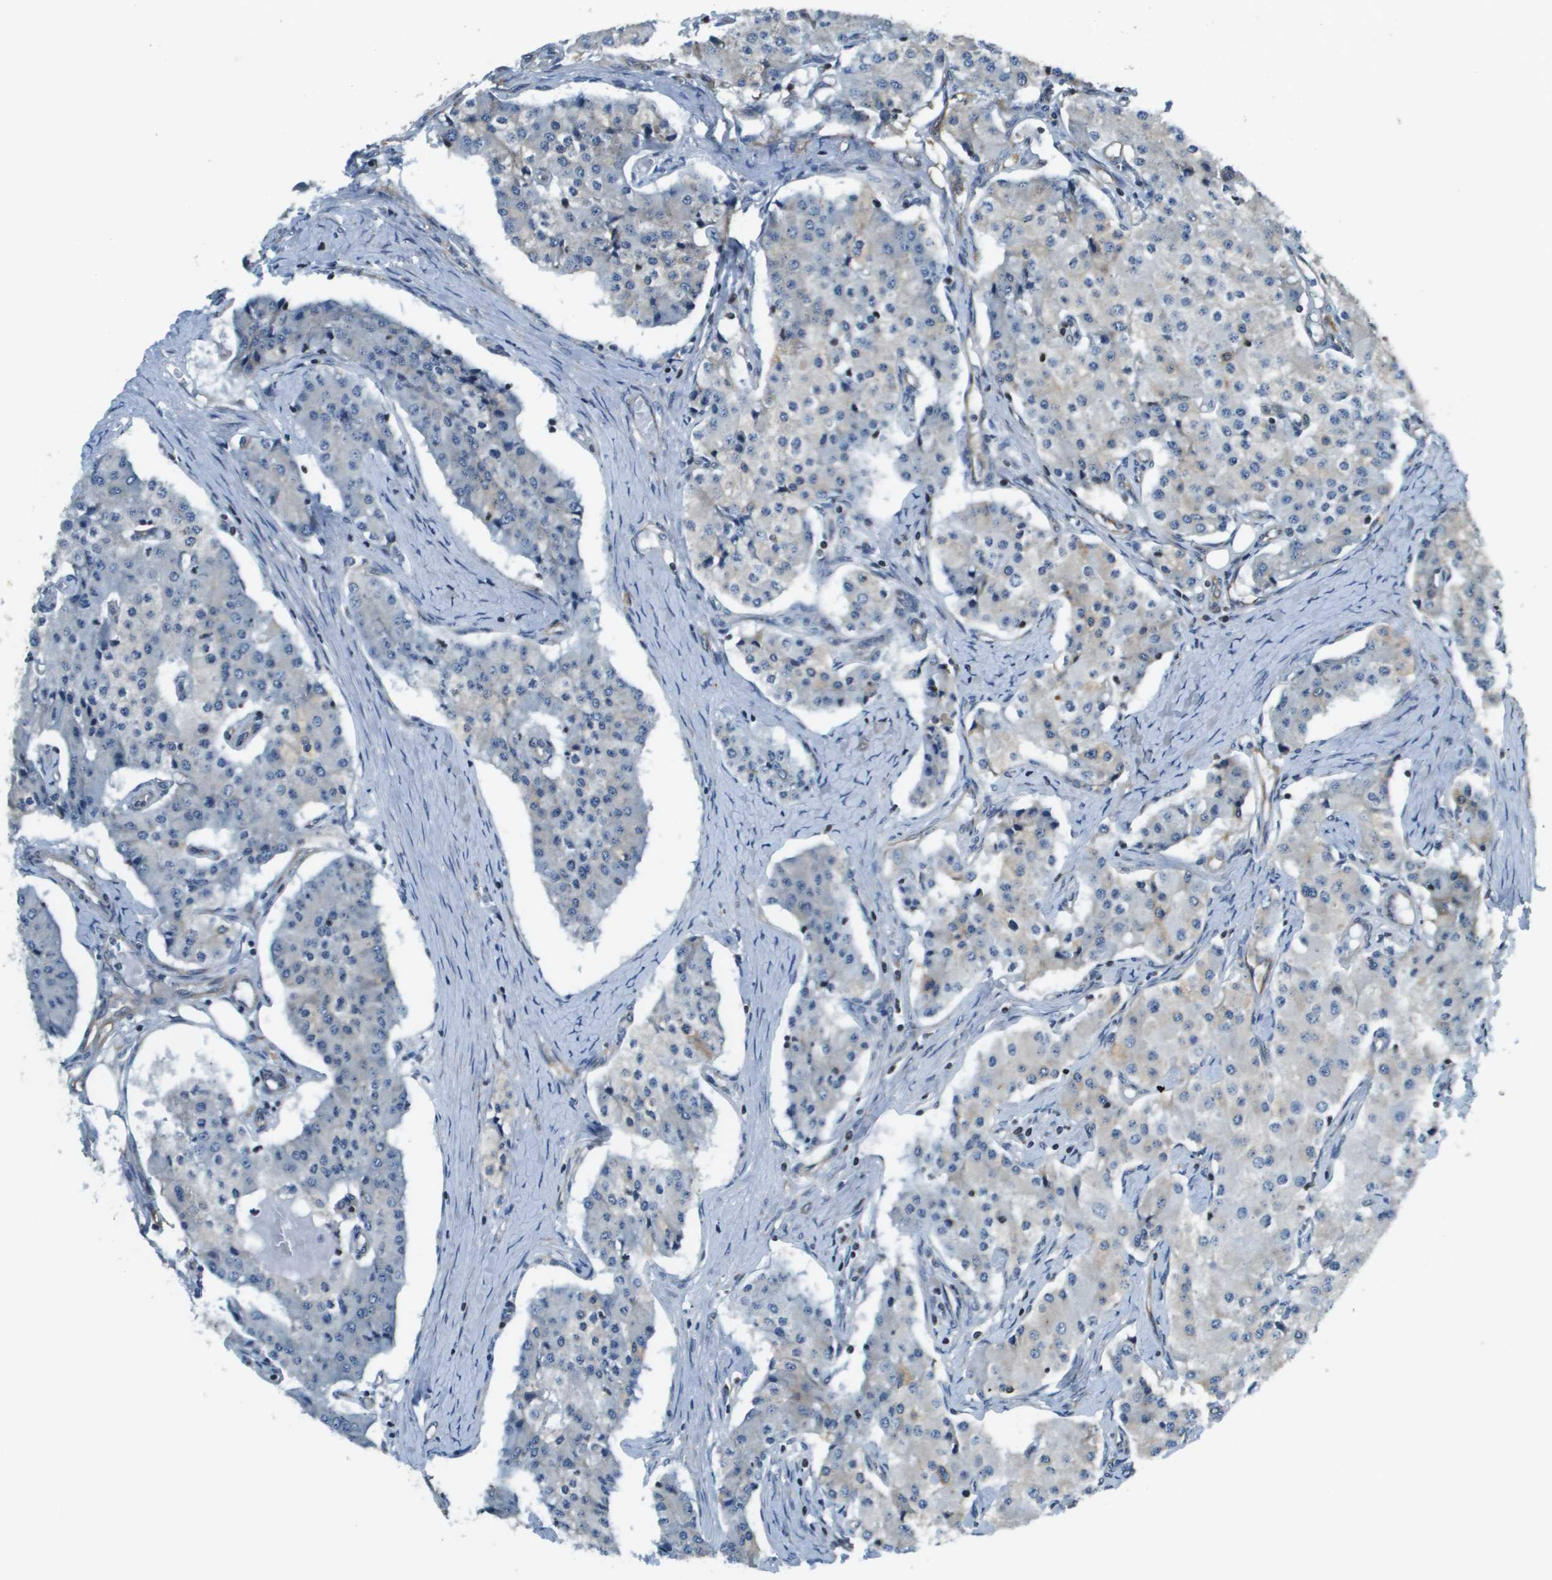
{"staining": {"intensity": "weak", "quantity": "<25%", "location": "cytoplasmic/membranous"}, "tissue": "carcinoid", "cell_type": "Tumor cells", "image_type": "cancer", "snomed": [{"axis": "morphology", "description": "Carcinoid, malignant, NOS"}, {"axis": "topography", "description": "Colon"}], "caption": "The histopathology image exhibits no significant positivity in tumor cells of carcinoid. (Stains: DAB IHC with hematoxylin counter stain, Microscopy: brightfield microscopy at high magnification).", "gene": "ESYT1", "patient": {"sex": "female", "age": 52}}